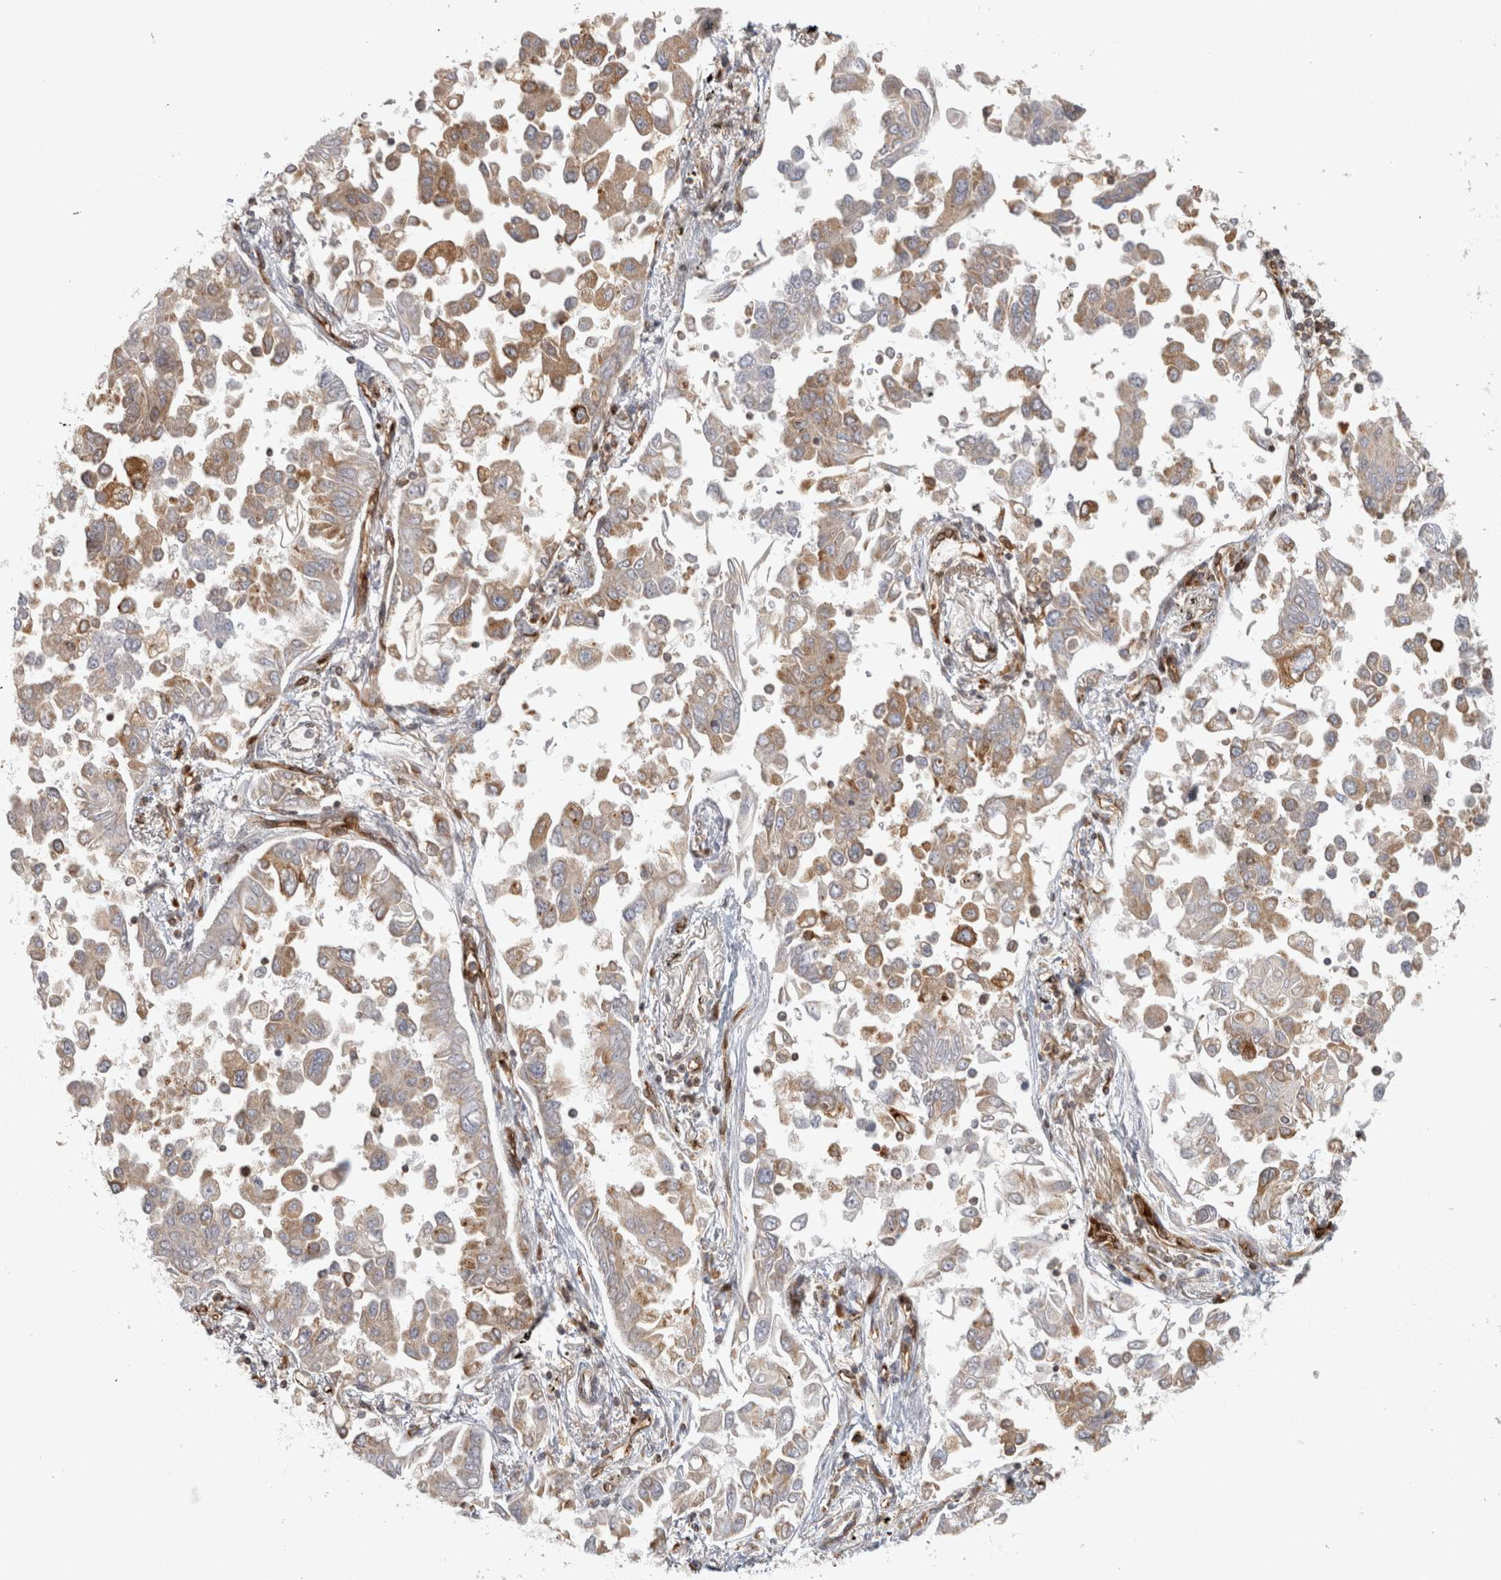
{"staining": {"intensity": "moderate", "quantity": "25%-75%", "location": "cytoplasmic/membranous"}, "tissue": "lung cancer", "cell_type": "Tumor cells", "image_type": "cancer", "snomed": [{"axis": "morphology", "description": "Adenocarcinoma, NOS"}, {"axis": "topography", "description": "Lung"}], "caption": "Immunohistochemistry of lung adenocarcinoma exhibits medium levels of moderate cytoplasmic/membranous expression in about 25%-75% of tumor cells.", "gene": "HLA-E", "patient": {"sex": "female", "age": 67}}